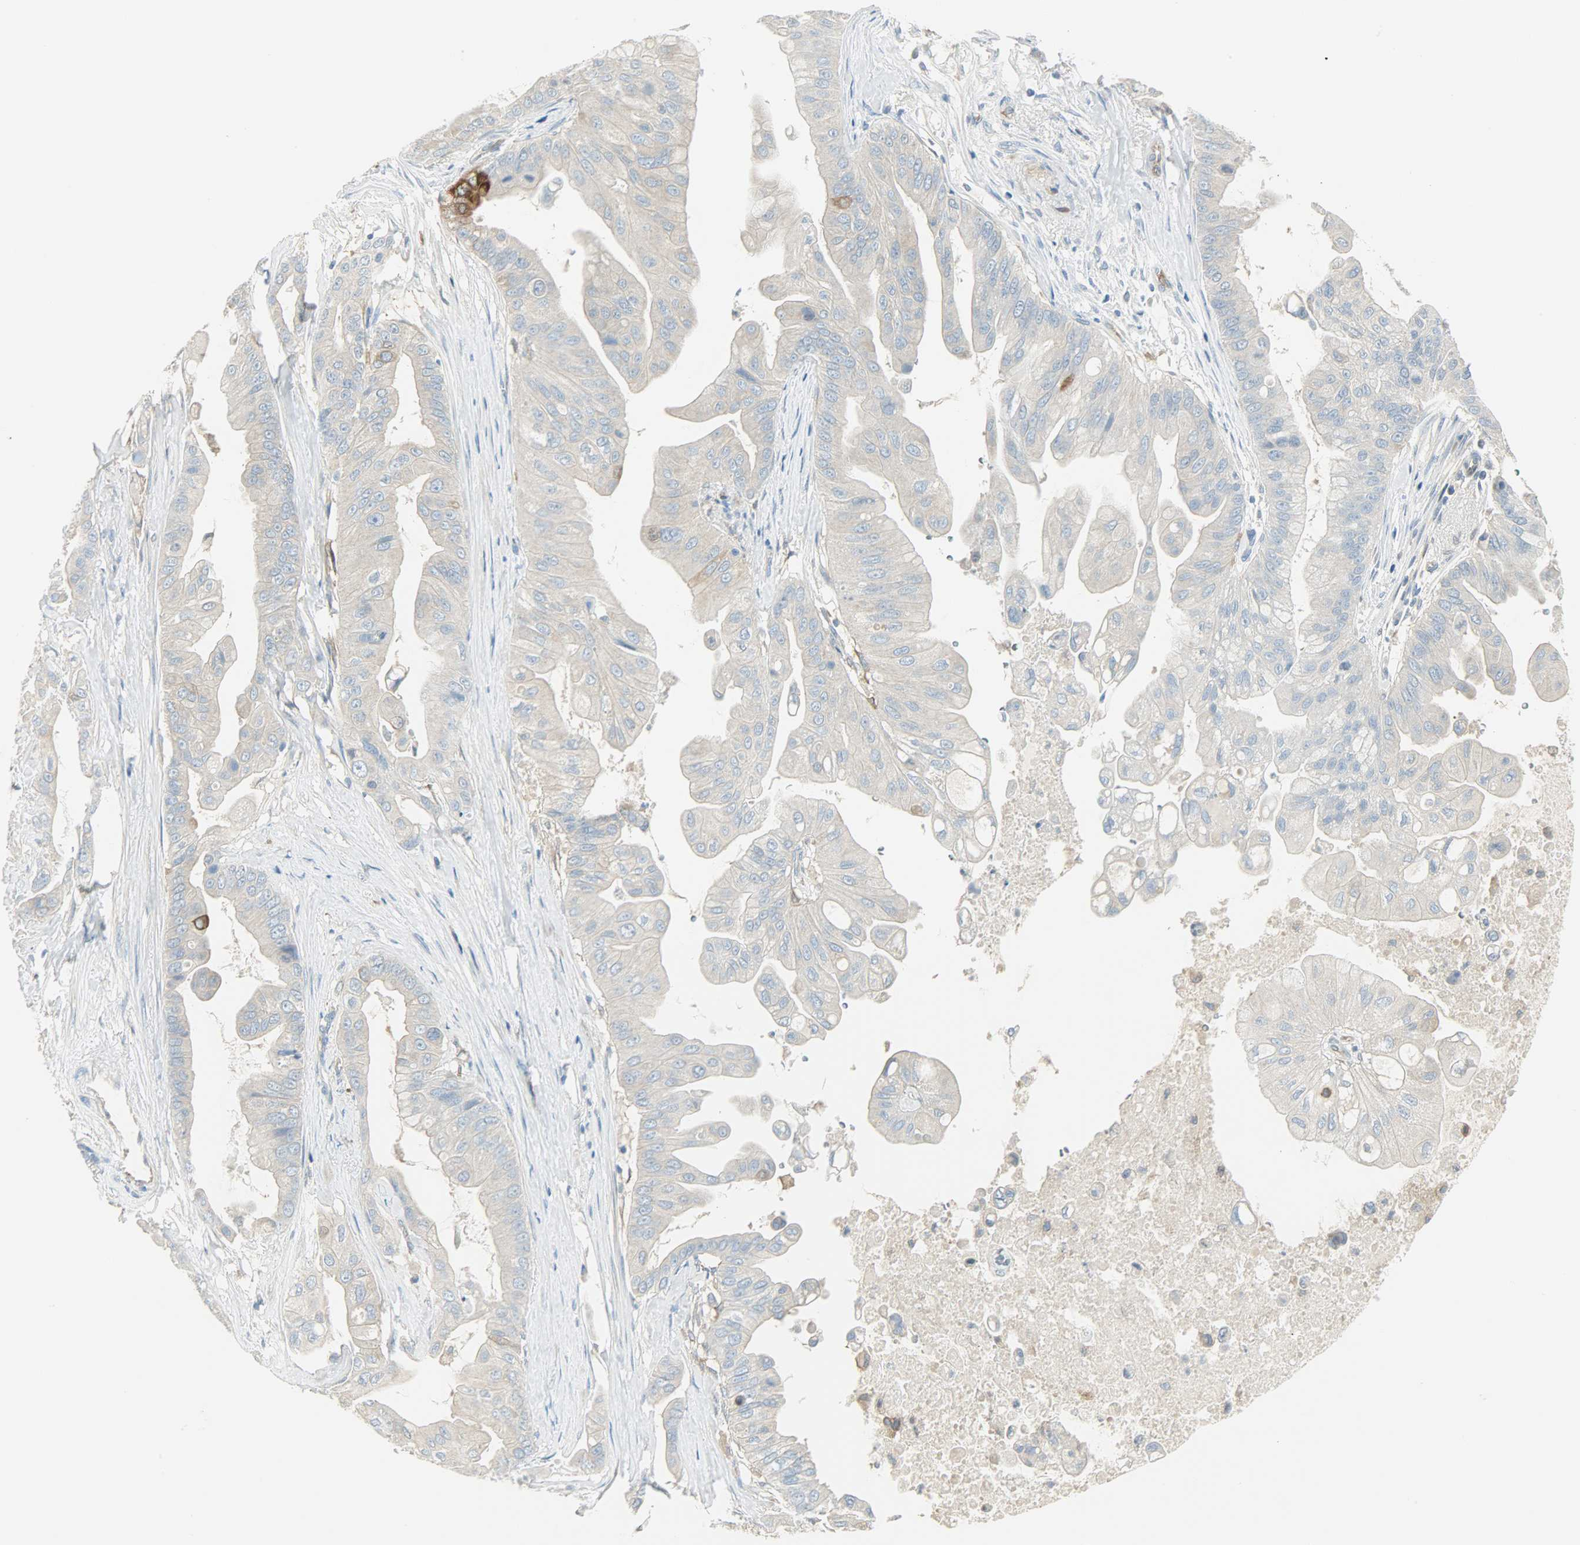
{"staining": {"intensity": "weak", "quantity": "25%-75%", "location": "cytoplasmic/membranous"}, "tissue": "pancreatic cancer", "cell_type": "Tumor cells", "image_type": "cancer", "snomed": [{"axis": "morphology", "description": "Adenocarcinoma, NOS"}, {"axis": "topography", "description": "Pancreas"}], "caption": "There is low levels of weak cytoplasmic/membranous staining in tumor cells of pancreatic cancer (adenocarcinoma), as demonstrated by immunohistochemical staining (brown color).", "gene": "WARS1", "patient": {"sex": "female", "age": 75}}